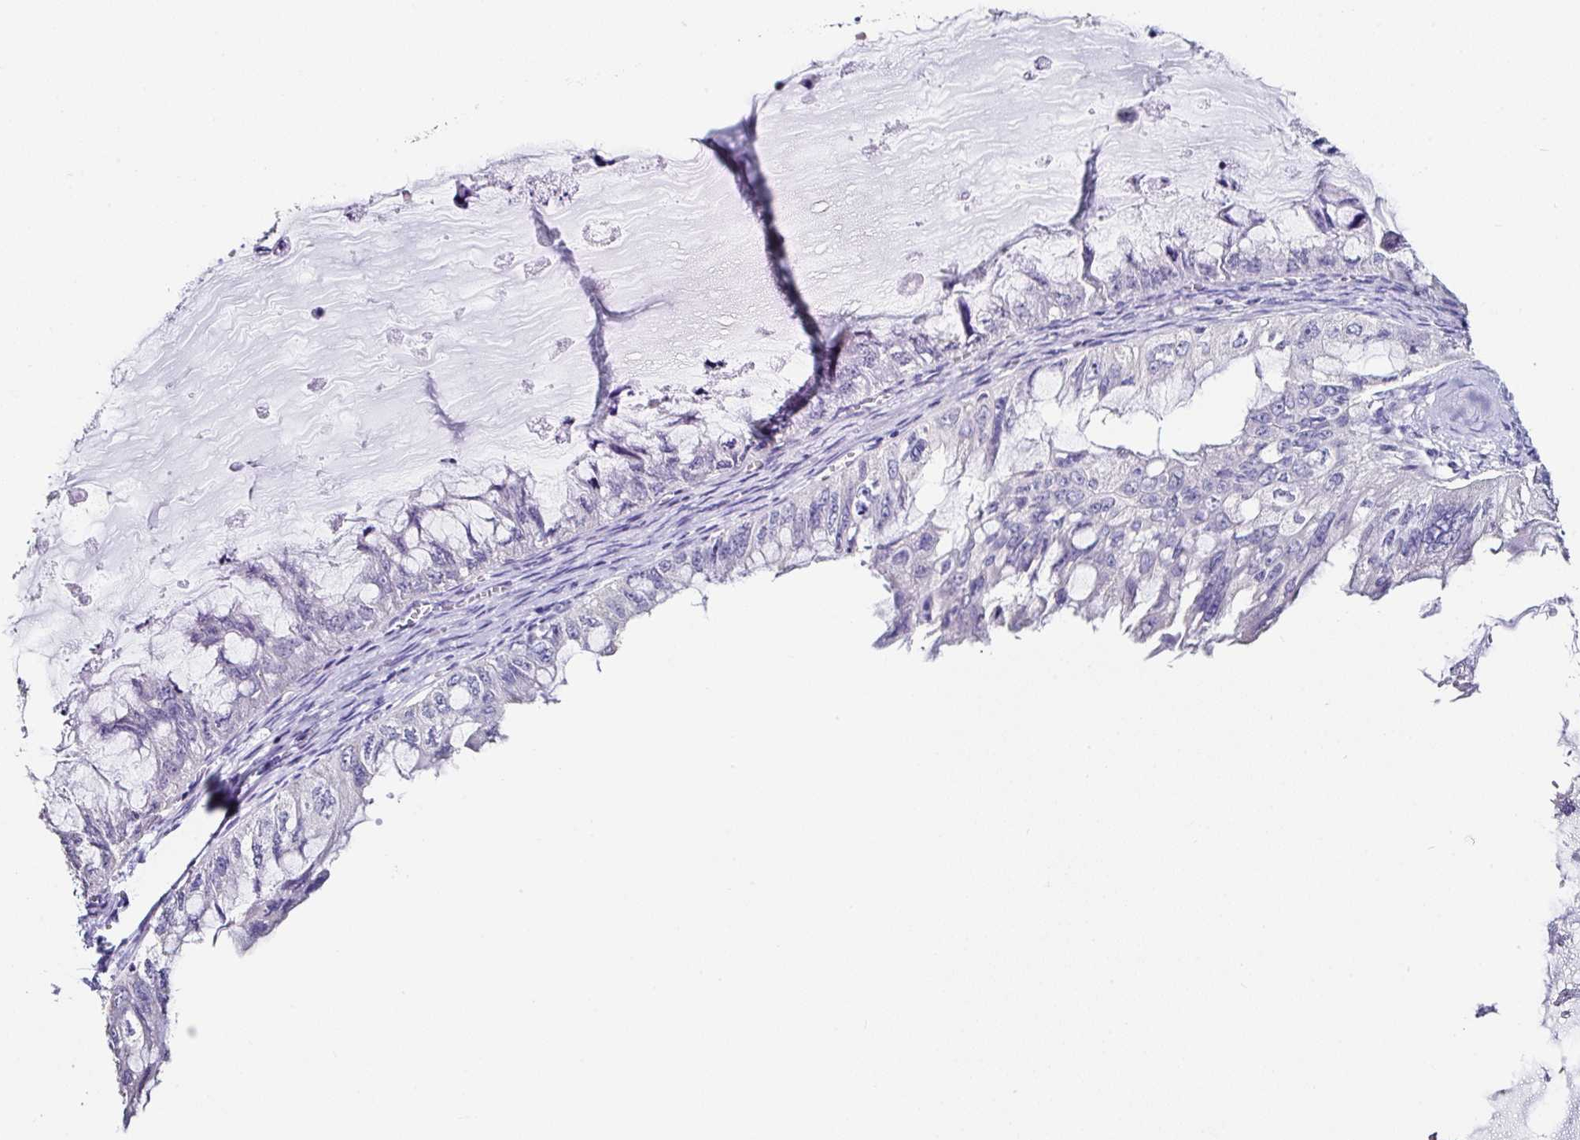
{"staining": {"intensity": "negative", "quantity": "none", "location": "none"}, "tissue": "ovarian cancer", "cell_type": "Tumor cells", "image_type": "cancer", "snomed": [{"axis": "morphology", "description": "Cystadenocarcinoma, mucinous, NOS"}, {"axis": "topography", "description": "Ovary"}], "caption": "Ovarian cancer stained for a protein using immunohistochemistry shows no staining tumor cells.", "gene": "TMPRSS11E", "patient": {"sex": "female", "age": 72}}